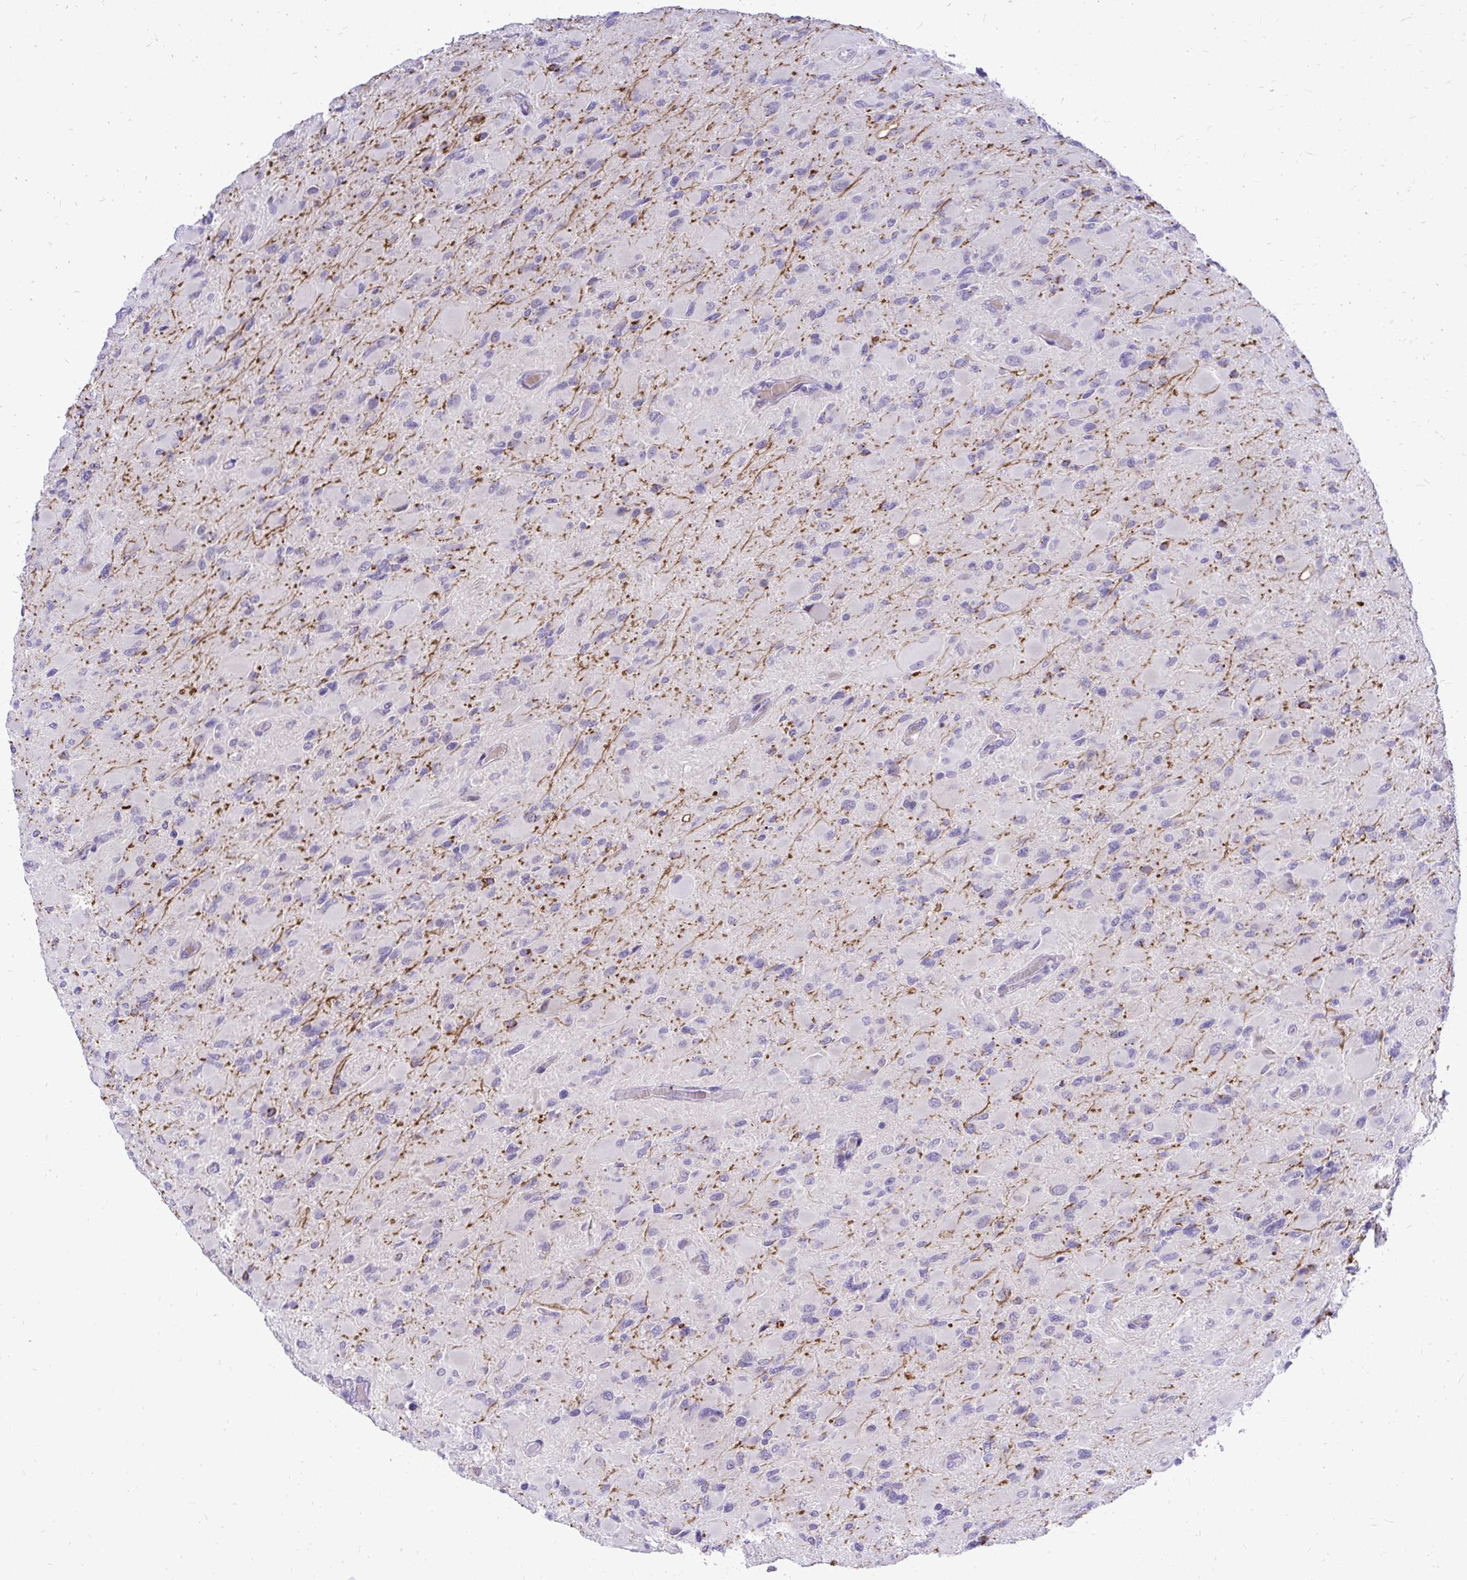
{"staining": {"intensity": "negative", "quantity": "none", "location": "none"}, "tissue": "glioma", "cell_type": "Tumor cells", "image_type": "cancer", "snomed": [{"axis": "morphology", "description": "Glioma, malignant, High grade"}, {"axis": "topography", "description": "Cerebral cortex"}], "caption": "A photomicrograph of glioma stained for a protein displays no brown staining in tumor cells. (DAB immunohistochemistry (IHC) with hematoxylin counter stain).", "gene": "ZSWIM9", "patient": {"sex": "female", "age": 36}}